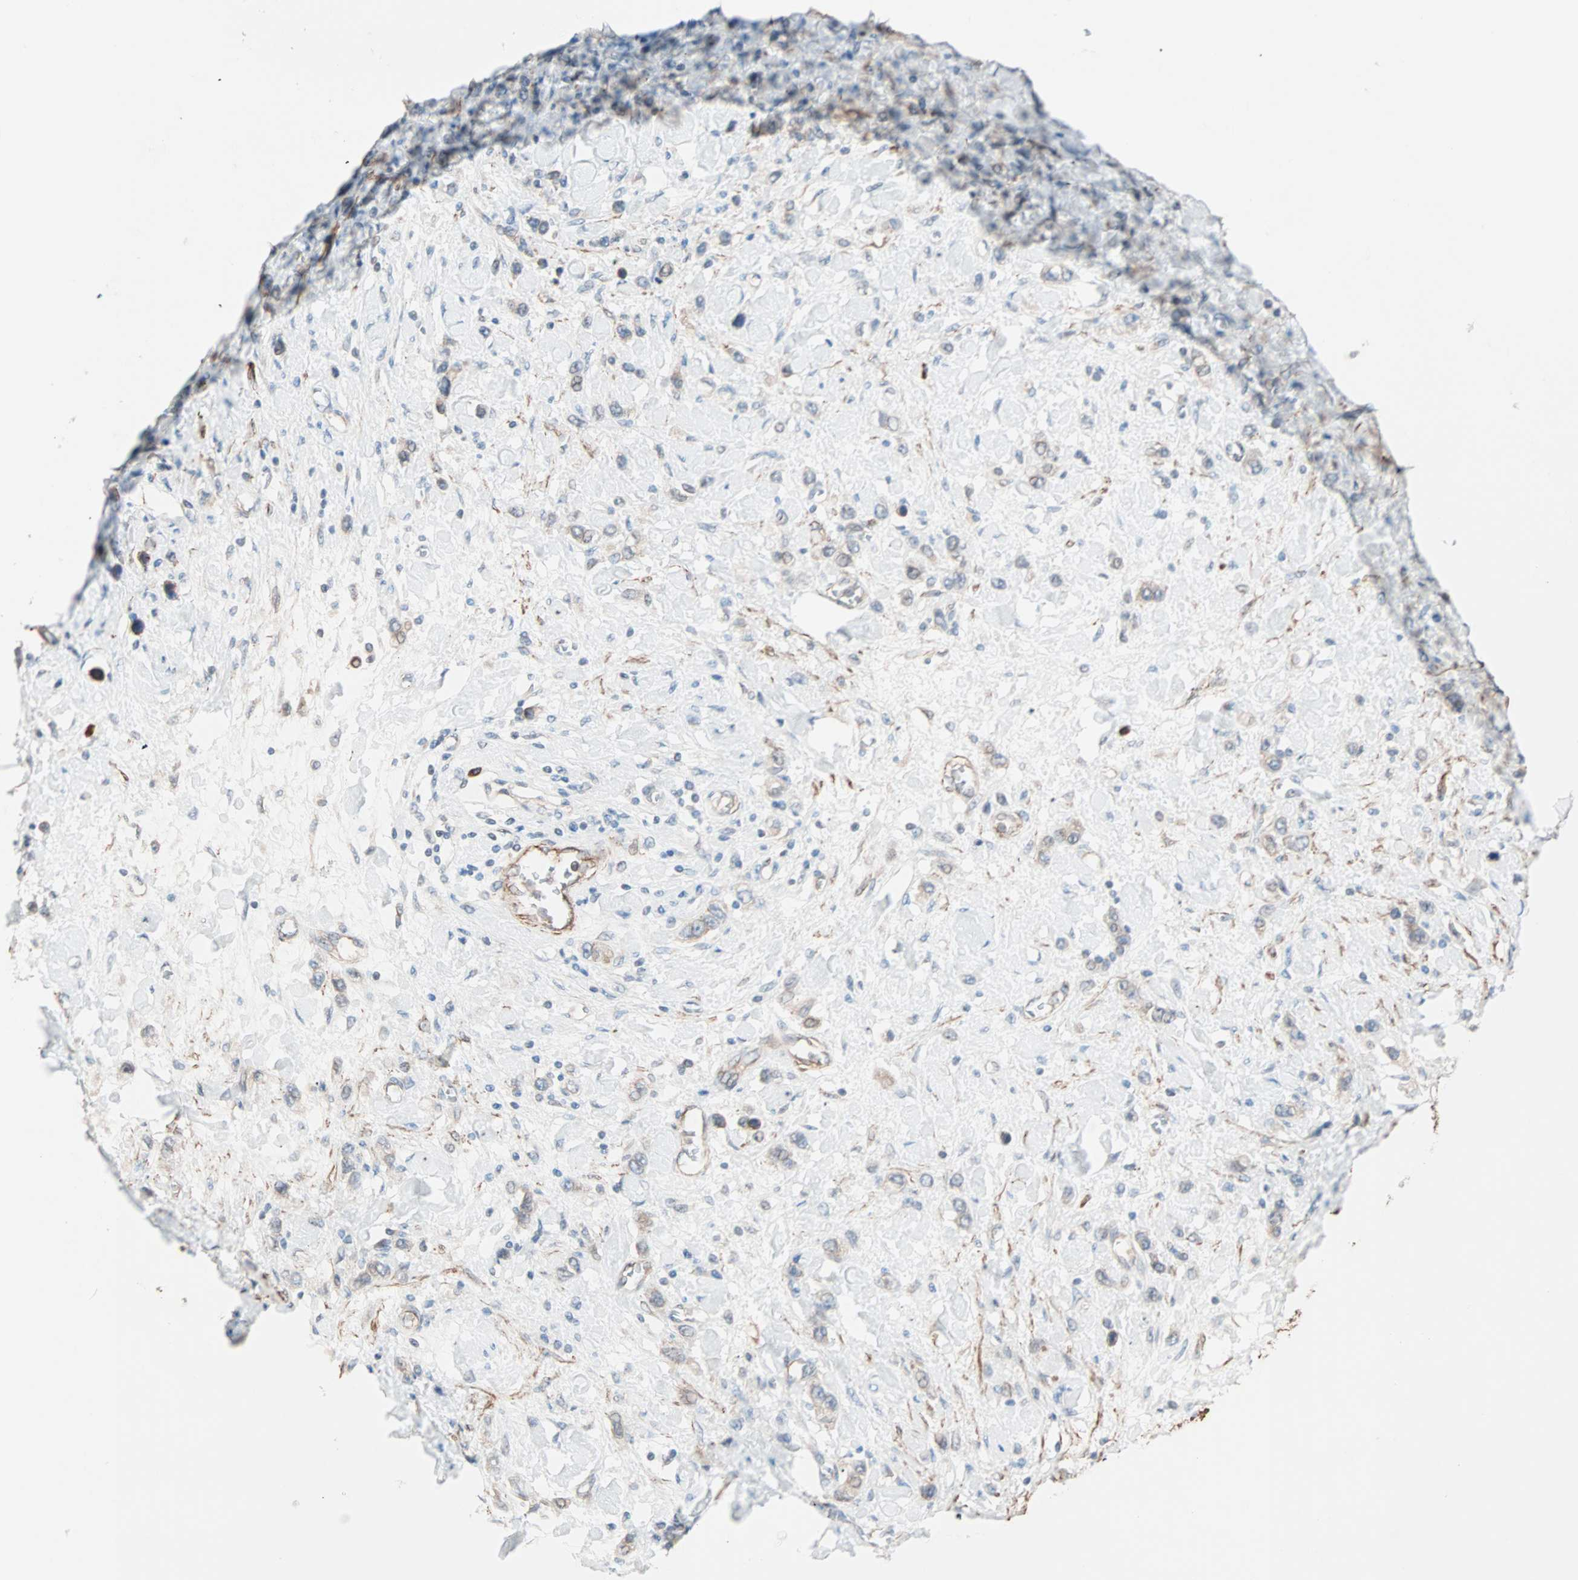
{"staining": {"intensity": "weak", "quantity": "25%-75%", "location": "cytoplasmic/membranous"}, "tissue": "stomach cancer", "cell_type": "Tumor cells", "image_type": "cancer", "snomed": [{"axis": "morphology", "description": "Normal tissue, NOS"}, {"axis": "morphology", "description": "Adenocarcinoma, NOS"}, {"axis": "topography", "description": "Stomach, upper"}, {"axis": "topography", "description": "Stomach"}], "caption": "An immunohistochemistry image of tumor tissue is shown. Protein staining in brown highlights weak cytoplasmic/membranous positivity in stomach cancer (adenocarcinoma) within tumor cells.", "gene": "ALG5", "patient": {"sex": "female", "age": 65}}